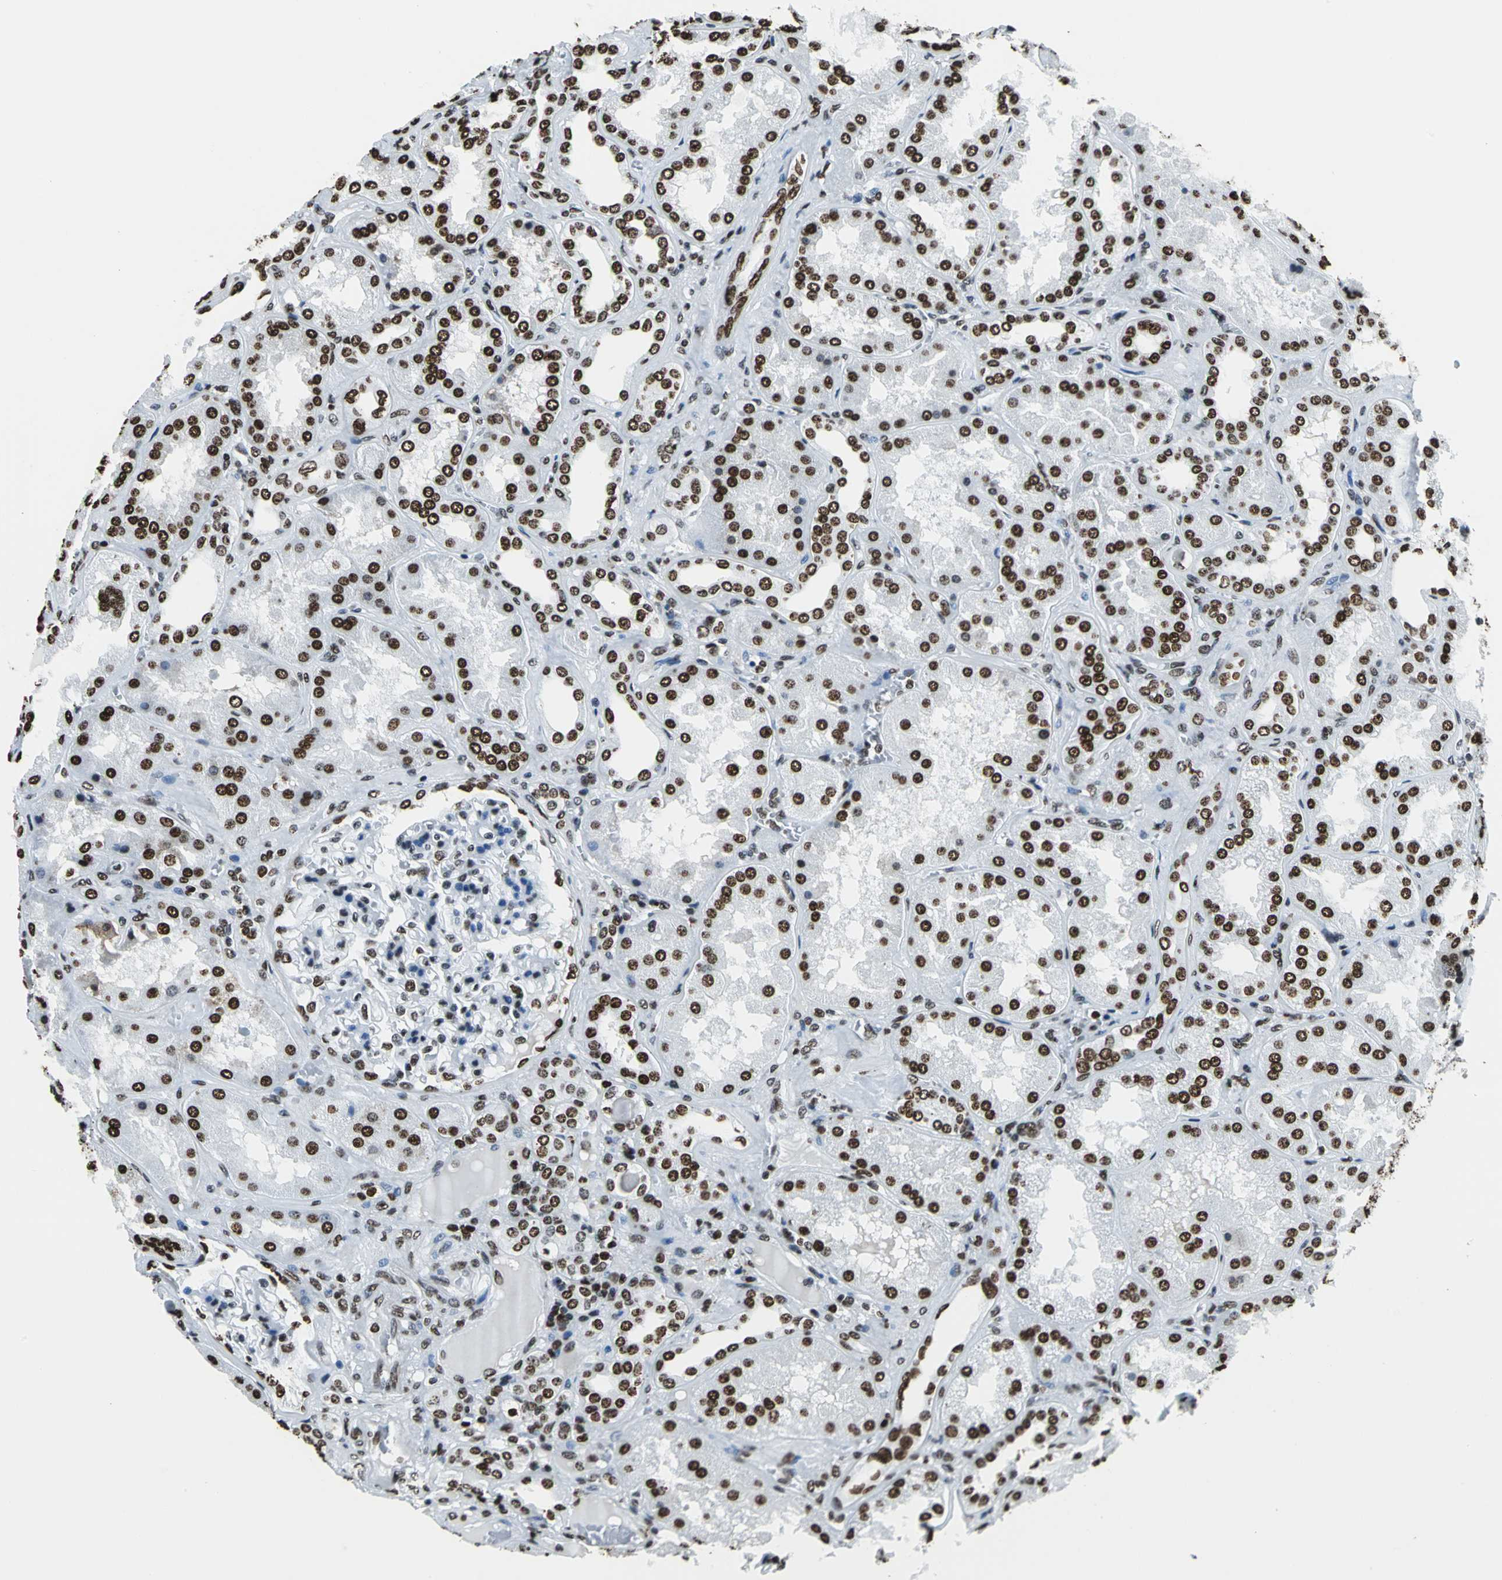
{"staining": {"intensity": "strong", "quantity": "25%-75%", "location": "nuclear"}, "tissue": "kidney", "cell_type": "Cells in glomeruli", "image_type": "normal", "snomed": [{"axis": "morphology", "description": "Normal tissue, NOS"}, {"axis": "topography", "description": "Kidney"}], "caption": "Strong nuclear protein expression is present in approximately 25%-75% of cells in glomeruli in kidney. (brown staining indicates protein expression, while blue staining denotes nuclei).", "gene": "APEX1", "patient": {"sex": "female", "age": 56}}